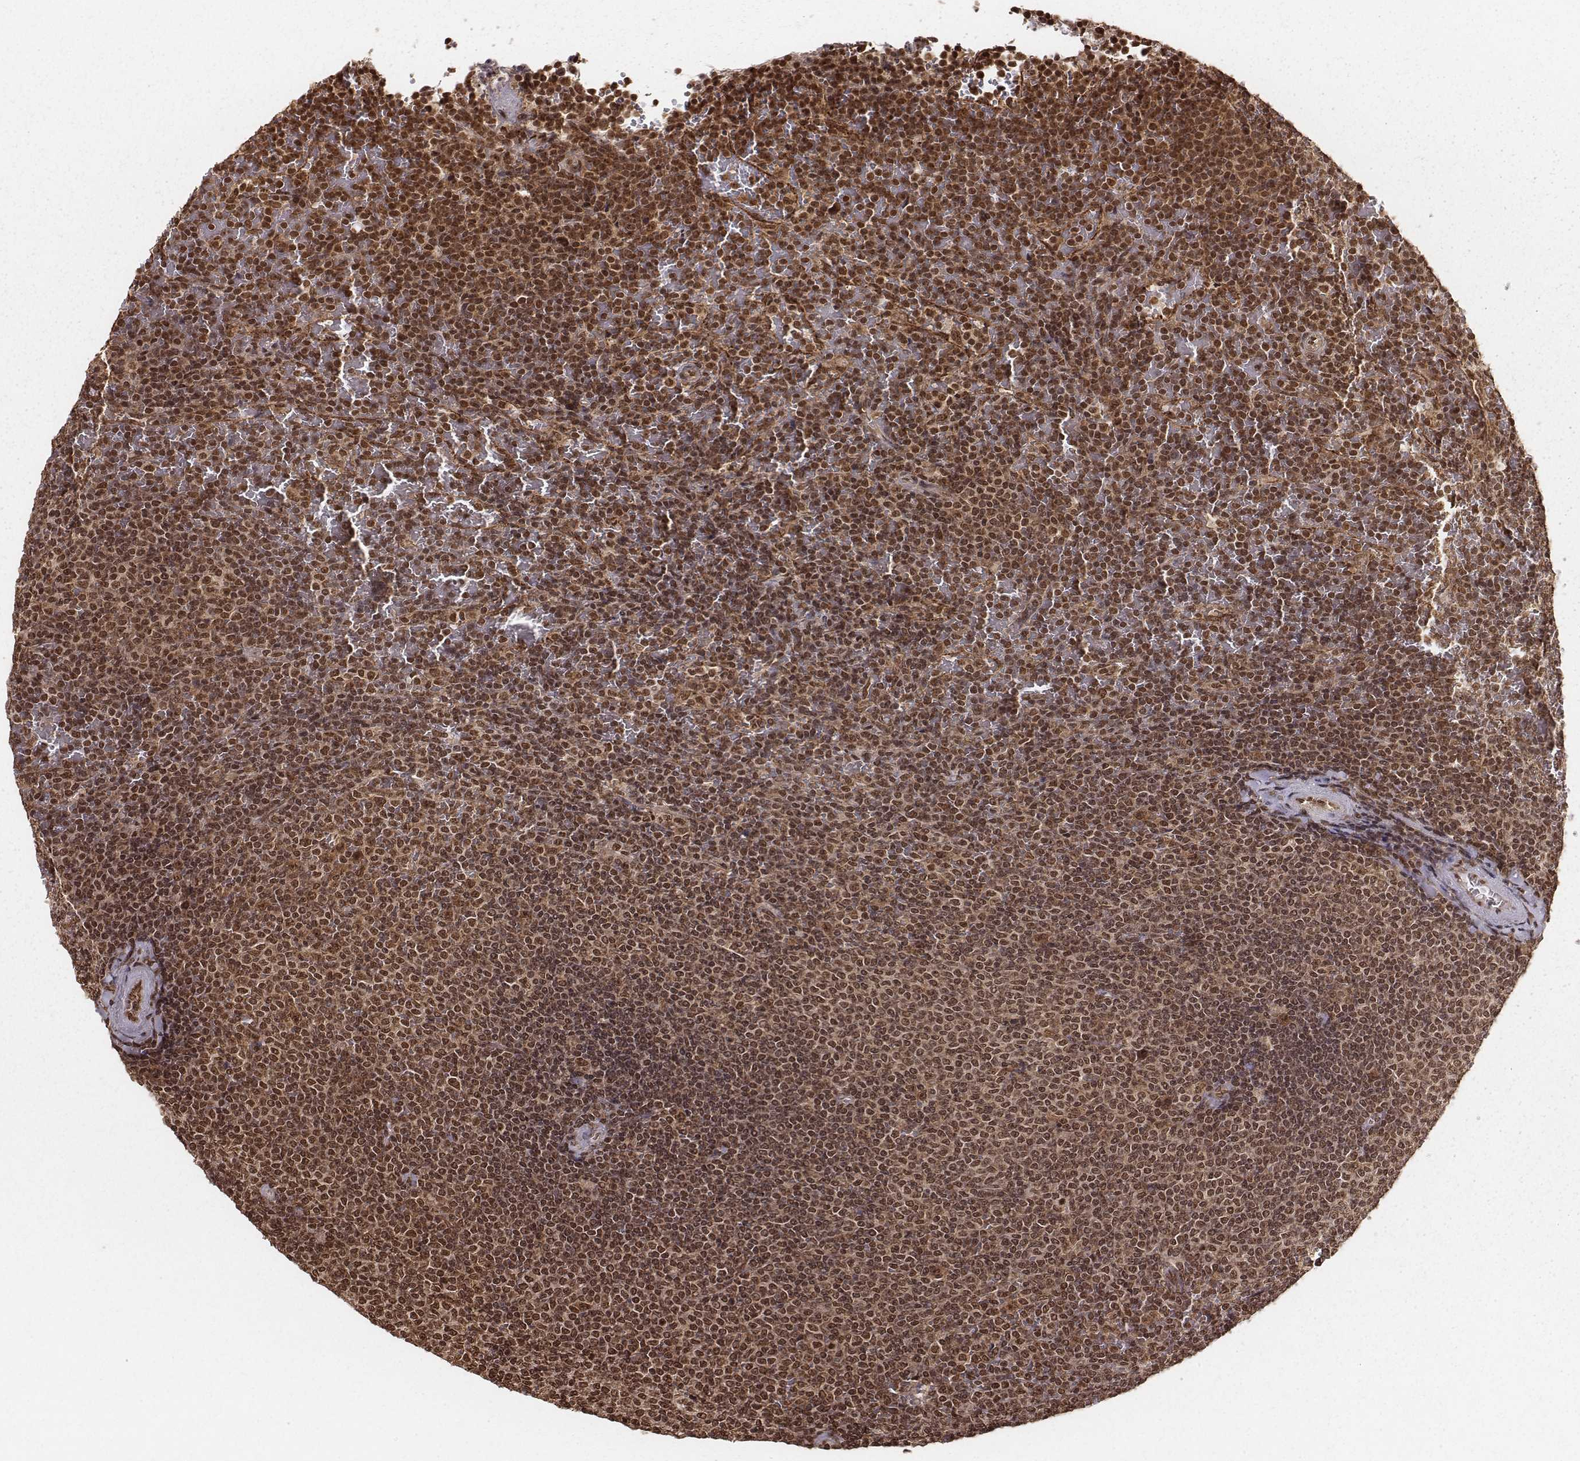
{"staining": {"intensity": "moderate", "quantity": ">75%", "location": "cytoplasmic/membranous,nuclear"}, "tissue": "lymphoma", "cell_type": "Tumor cells", "image_type": "cancer", "snomed": [{"axis": "morphology", "description": "Malignant lymphoma, non-Hodgkin's type, Low grade"}, {"axis": "topography", "description": "Spleen"}], "caption": "IHC of lymphoma demonstrates medium levels of moderate cytoplasmic/membranous and nuclear positivity in approximately >75% of tumor cells.", "gene": "NFX1", "patient": {"sex": "female", "age": 77}}